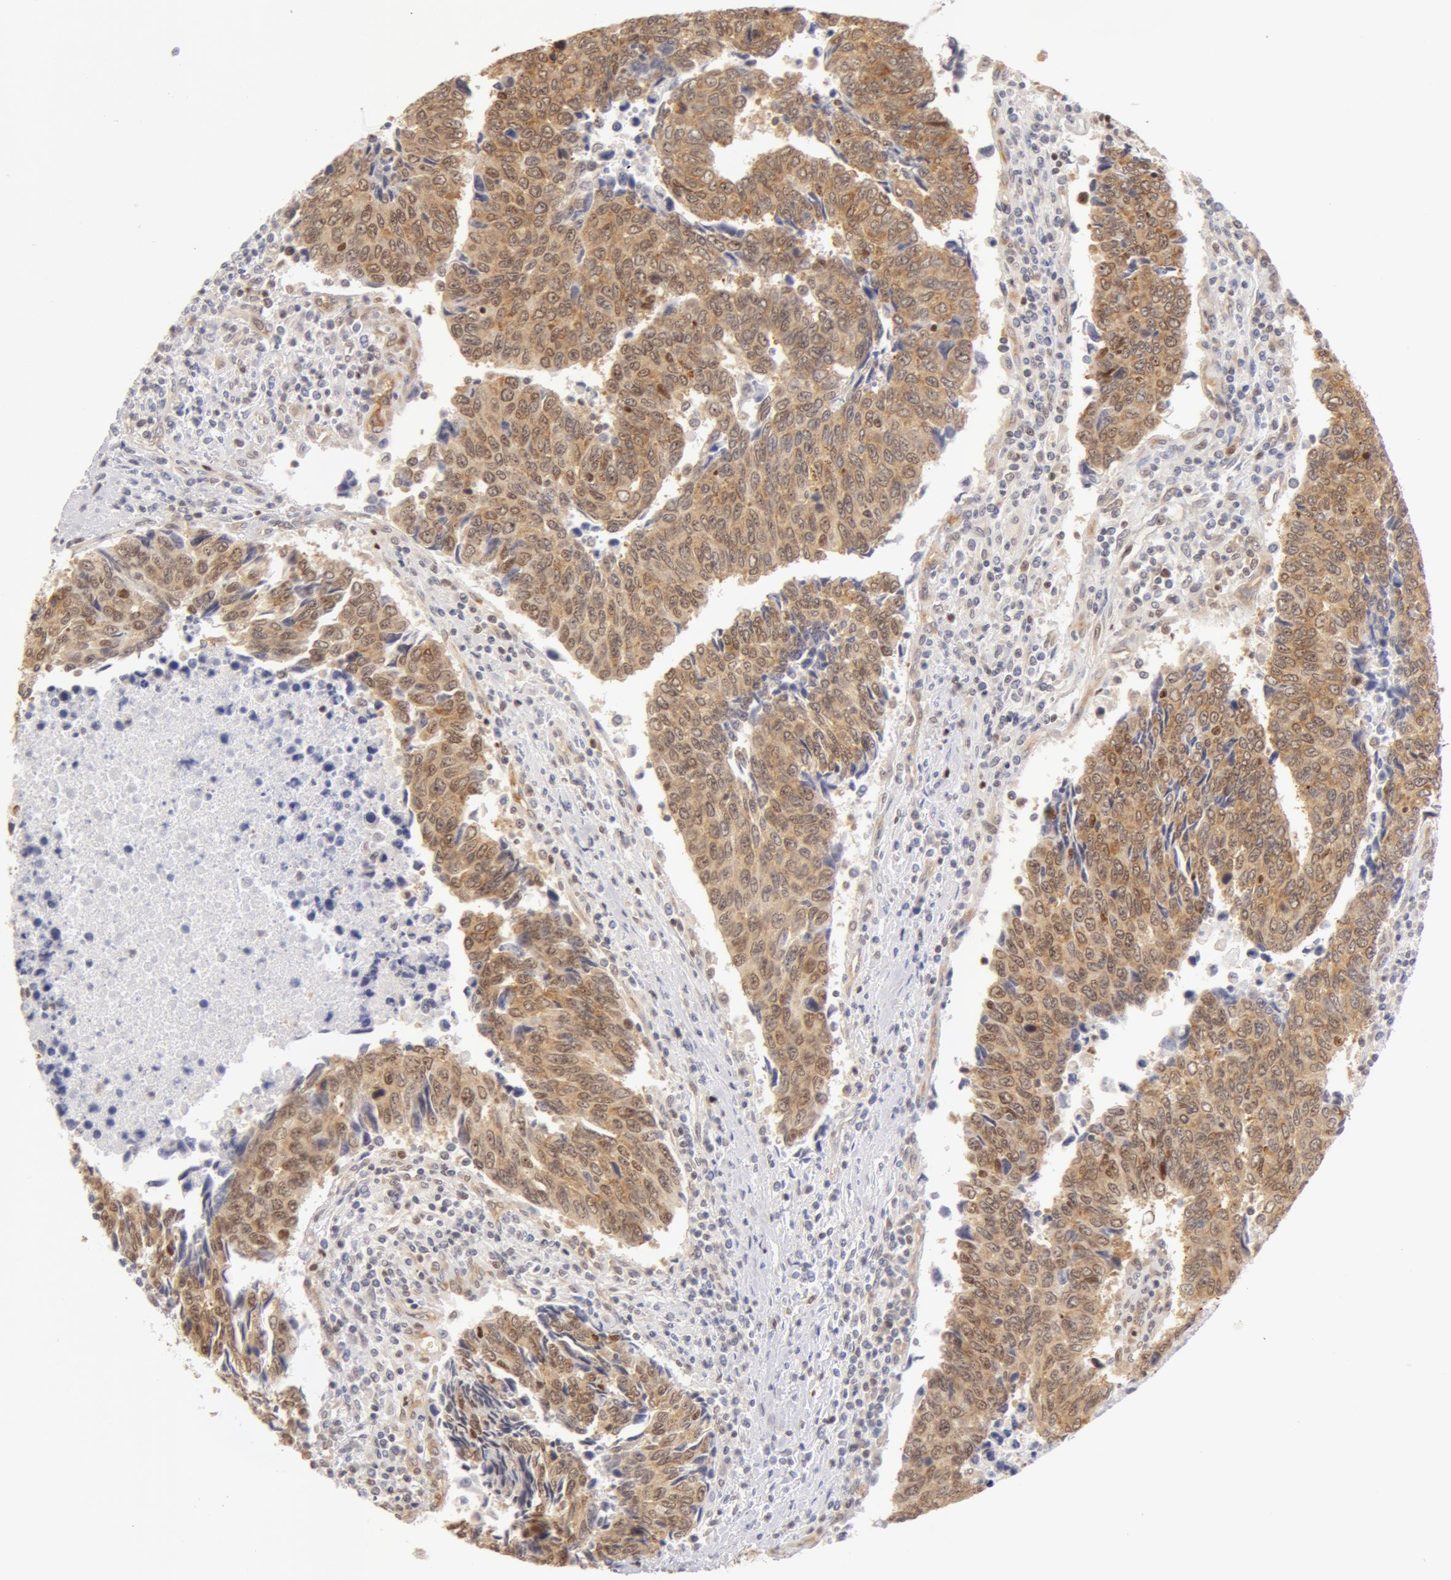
{"staining": {"intensity": "weak", "quantity": ">75%", "location": "cytoplasmic/membranous"}, "tissue": "urothelial cancer", "cell_type": "Tumor cells", "image_type": "cancer", "snomed": [{"axis": "morphology", "description": "Urothelial carcinoma, High grade"}, {"axis": "topography", "description": "Urinary bladder"}], "caption": "Protein staining reveals weak cytoplasmic/membranous expression in approximately >75% of tumor cells in urothelial cancer.", "gene": "DDX3Y", "patient": {"sex": "male", "age": 86}}